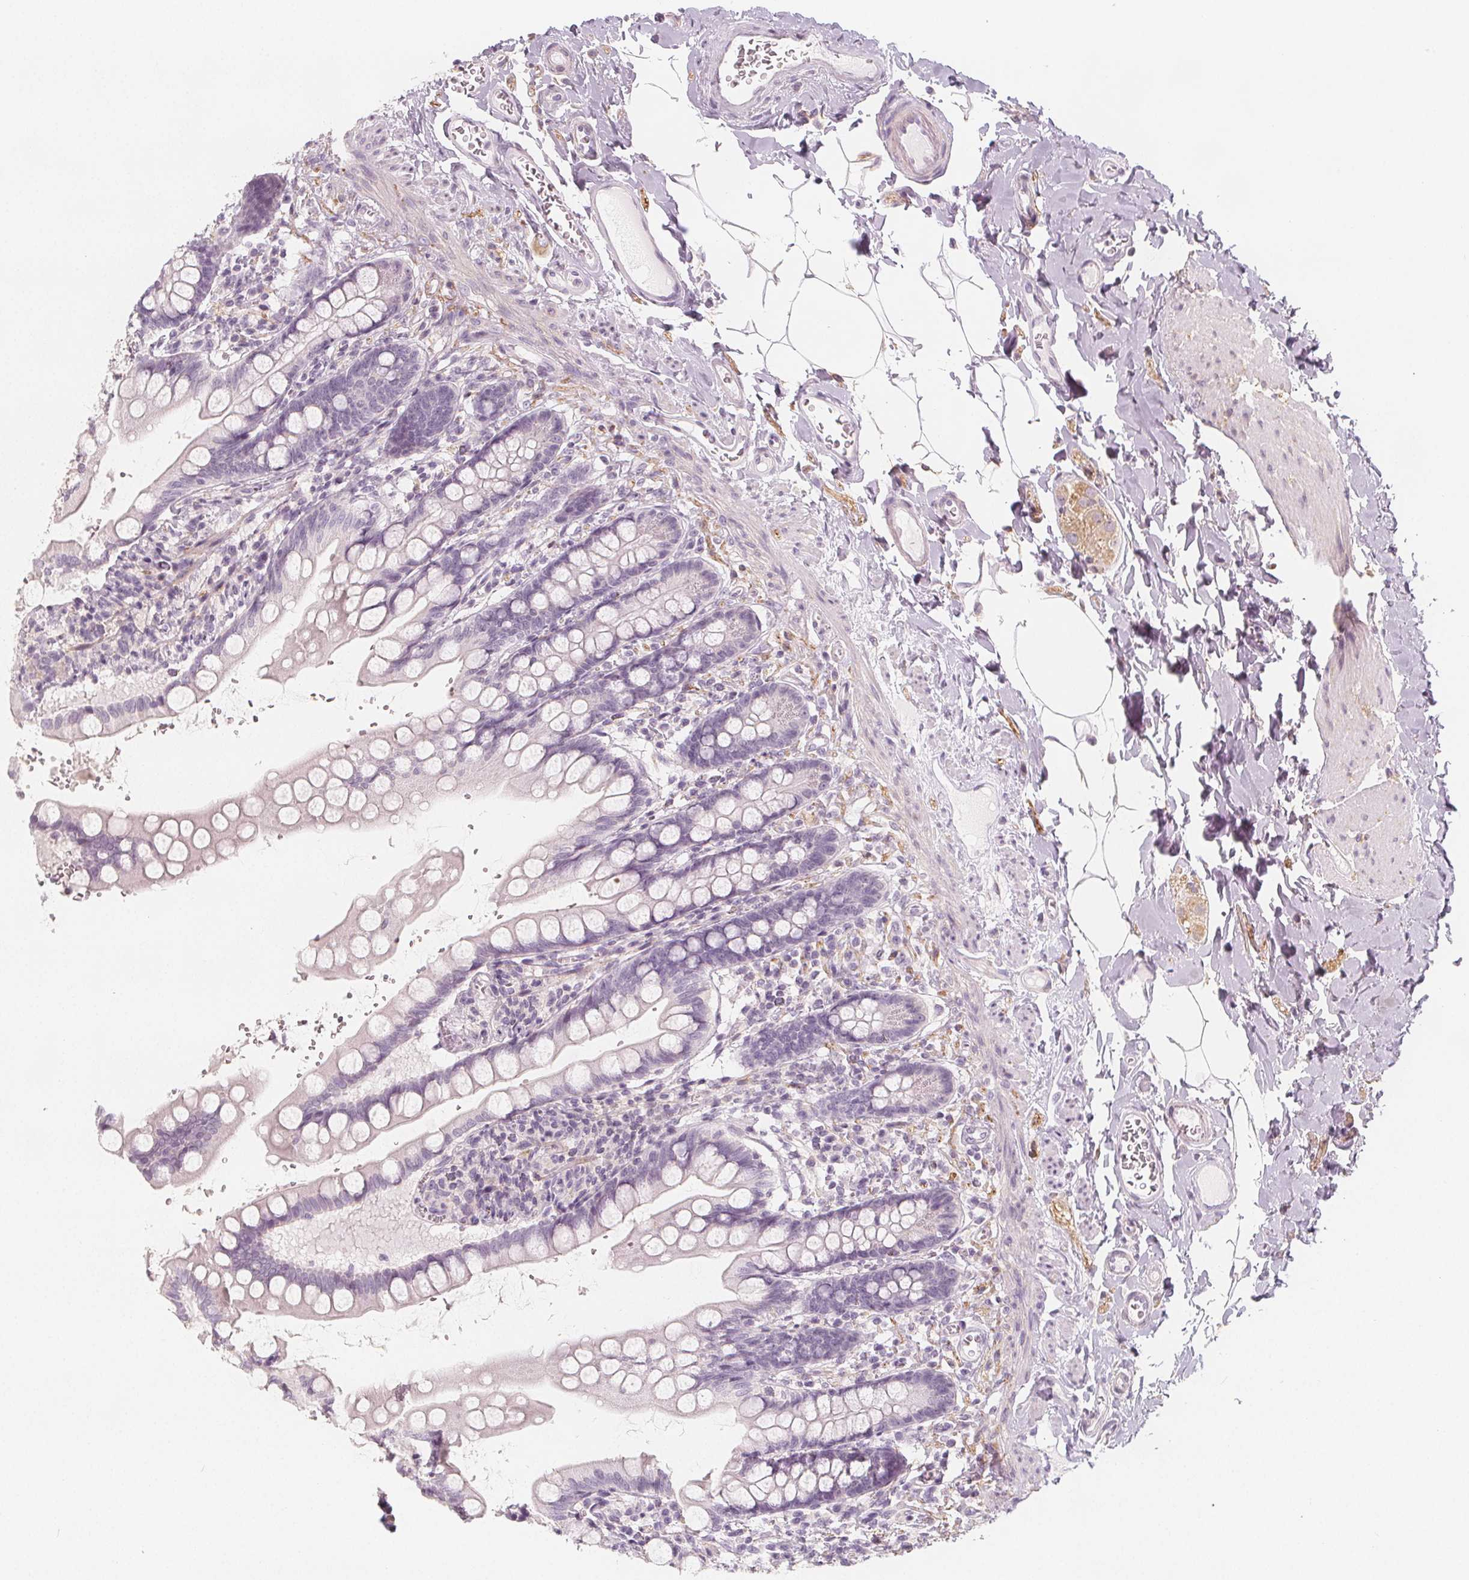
{"staining": {"intensity": "negative", "quantity": "none", "location": "none"}, "tissue": "small intestine", "cell_type": "Glandular cells", "image_type": "normal", "snomed": [{"axis": "morphology", "description": "Normal tissue, NOS"}, {"axis": "topography", "description": "Small intestine"}], "caption": "Immunohistochemical staining of benign small intestine displays no significant staining in glandular cells.", "gene": "MAP1A", "patient": {"sex": "female", "age": 56}}